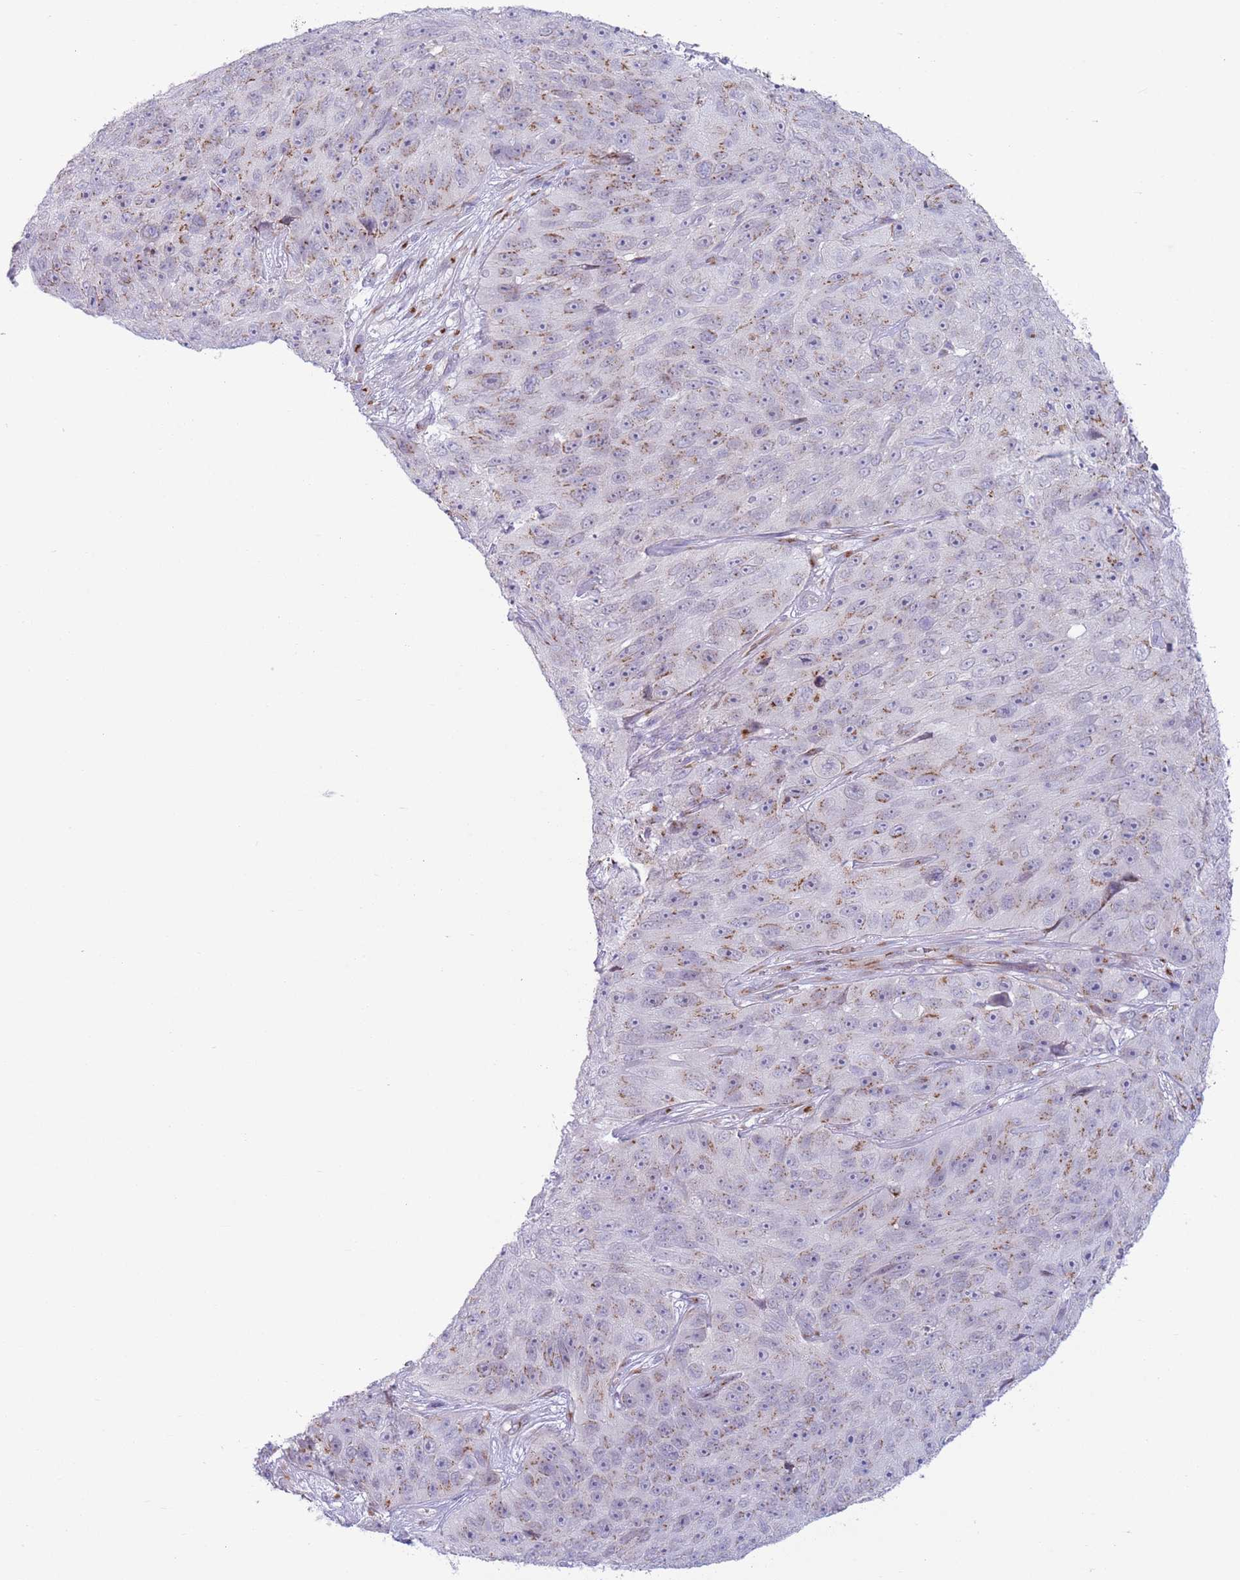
{"staining": {"intensity": "moderate", "quantity": ">75%", "location": "cytoplasmic/membranous"}, "tissue": "skin cancer", "cell_type": "Tumor cells", "image_type": "cancer", "snomed": [{"axis": "morphology", "description": "Squamous cell carcinoma, NOS"}, {"axis": "topography", "description": "Skin"}], "caption": "Moderate cytoplasmic/membranous protein staining is seen in about >75% of tumor cells in skin cancer.", "gene": "C20orf96", "patient": {"sex": "female", "age": 87}}